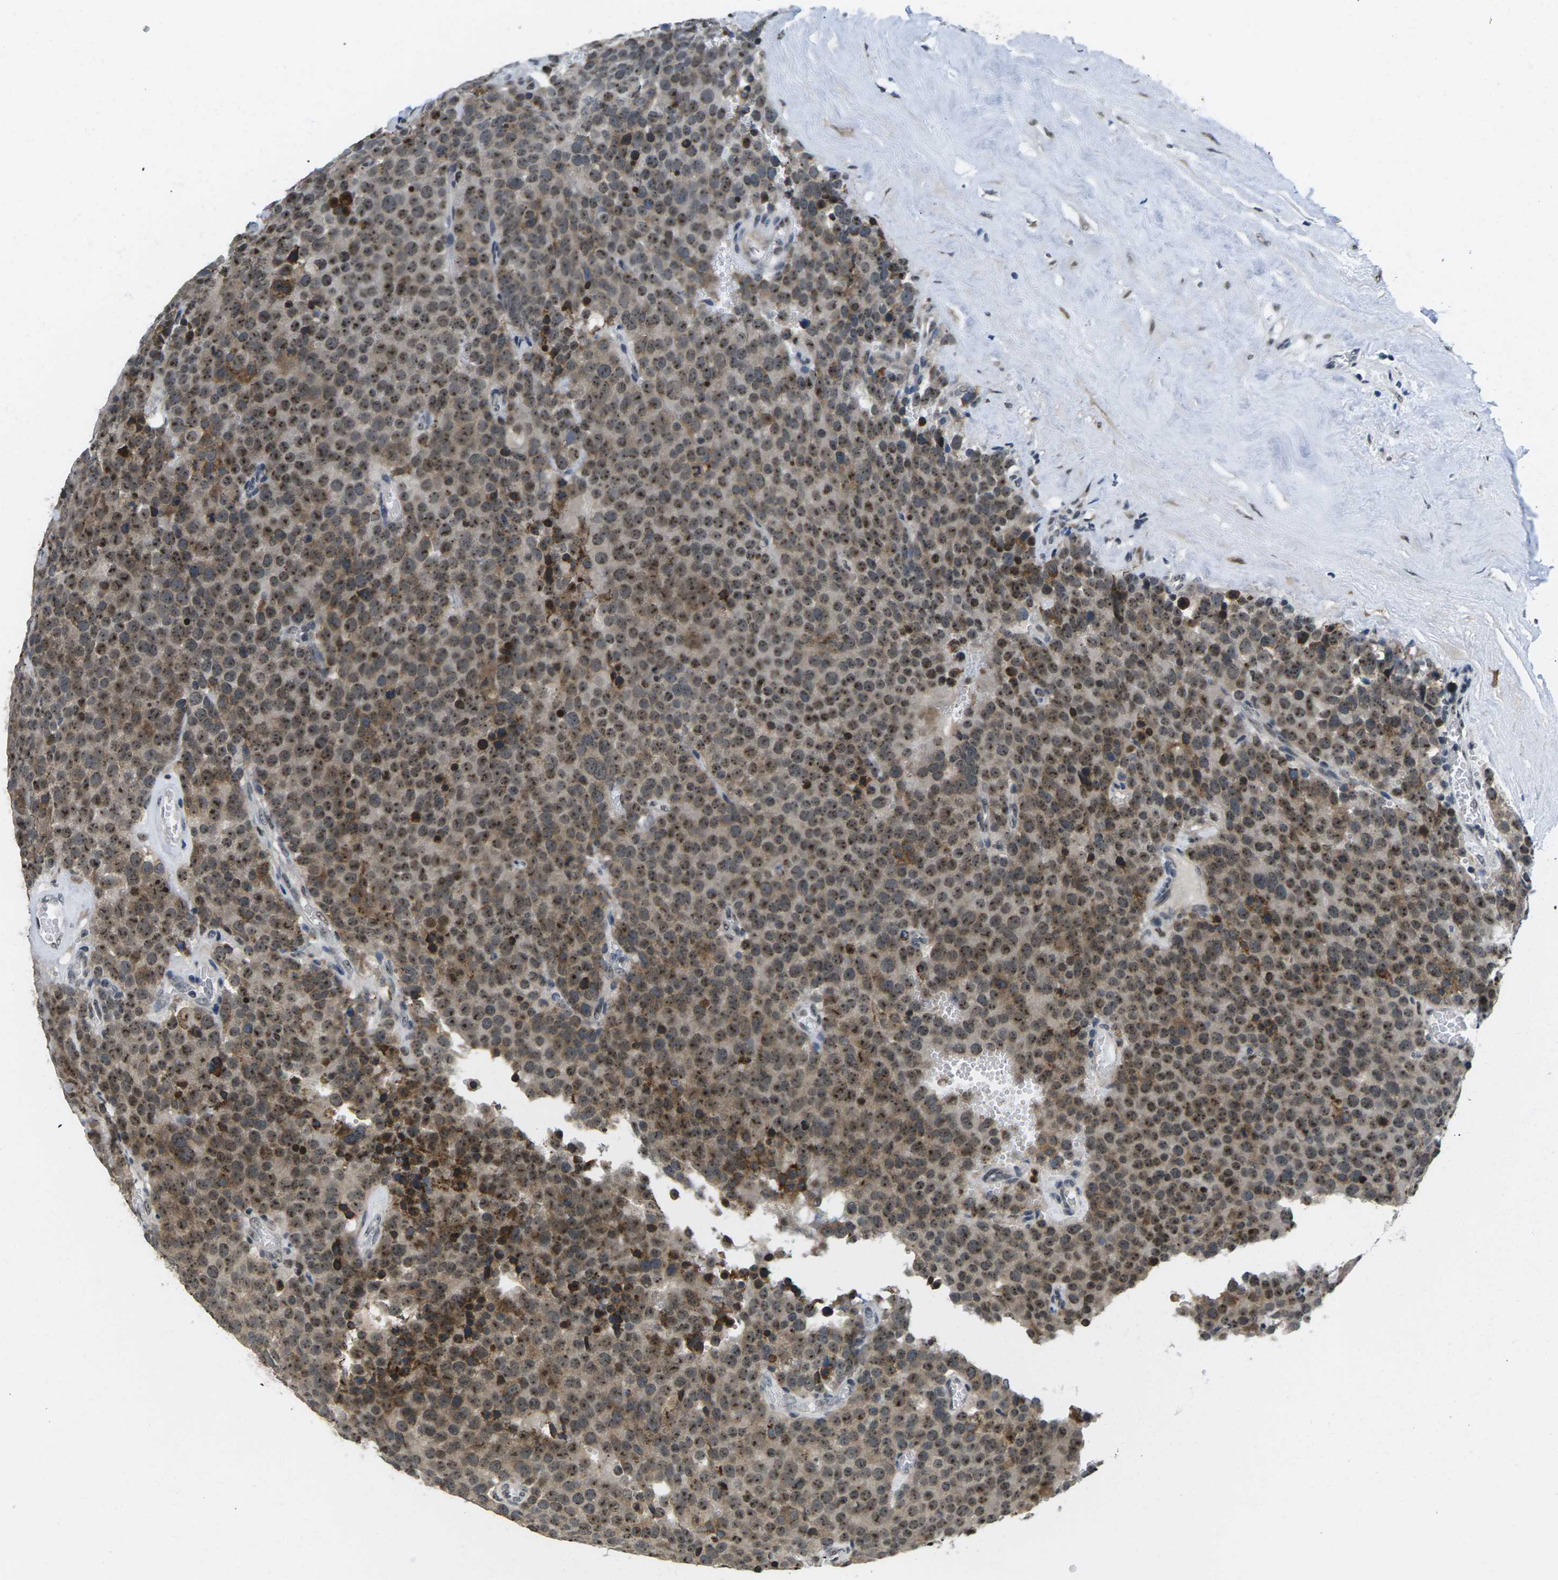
{"staining": {"intensity": "moderate", "quantity": ">75%", "location": "cytoplasmic/membranous,nuclear"}, "tissue": "testis cancer", "cell_type": "Tumor cells", "image_type": "cancer", "snomed": [{"axis": "morphology", "description": "Normal tissue, NOS"}, {"axis": "morphology", "description": "Seminoma, NOS"}, {"axis": "topography", "description": "Testis"}], "caption": "Protein analysis of testis seminoma tissue reveals moderate cytoplasmic/membranous and nuclear positivity in about >75% of tumor cells.", "gene": "NSRP1", "patient": {"sex": "male", "age": 71}}